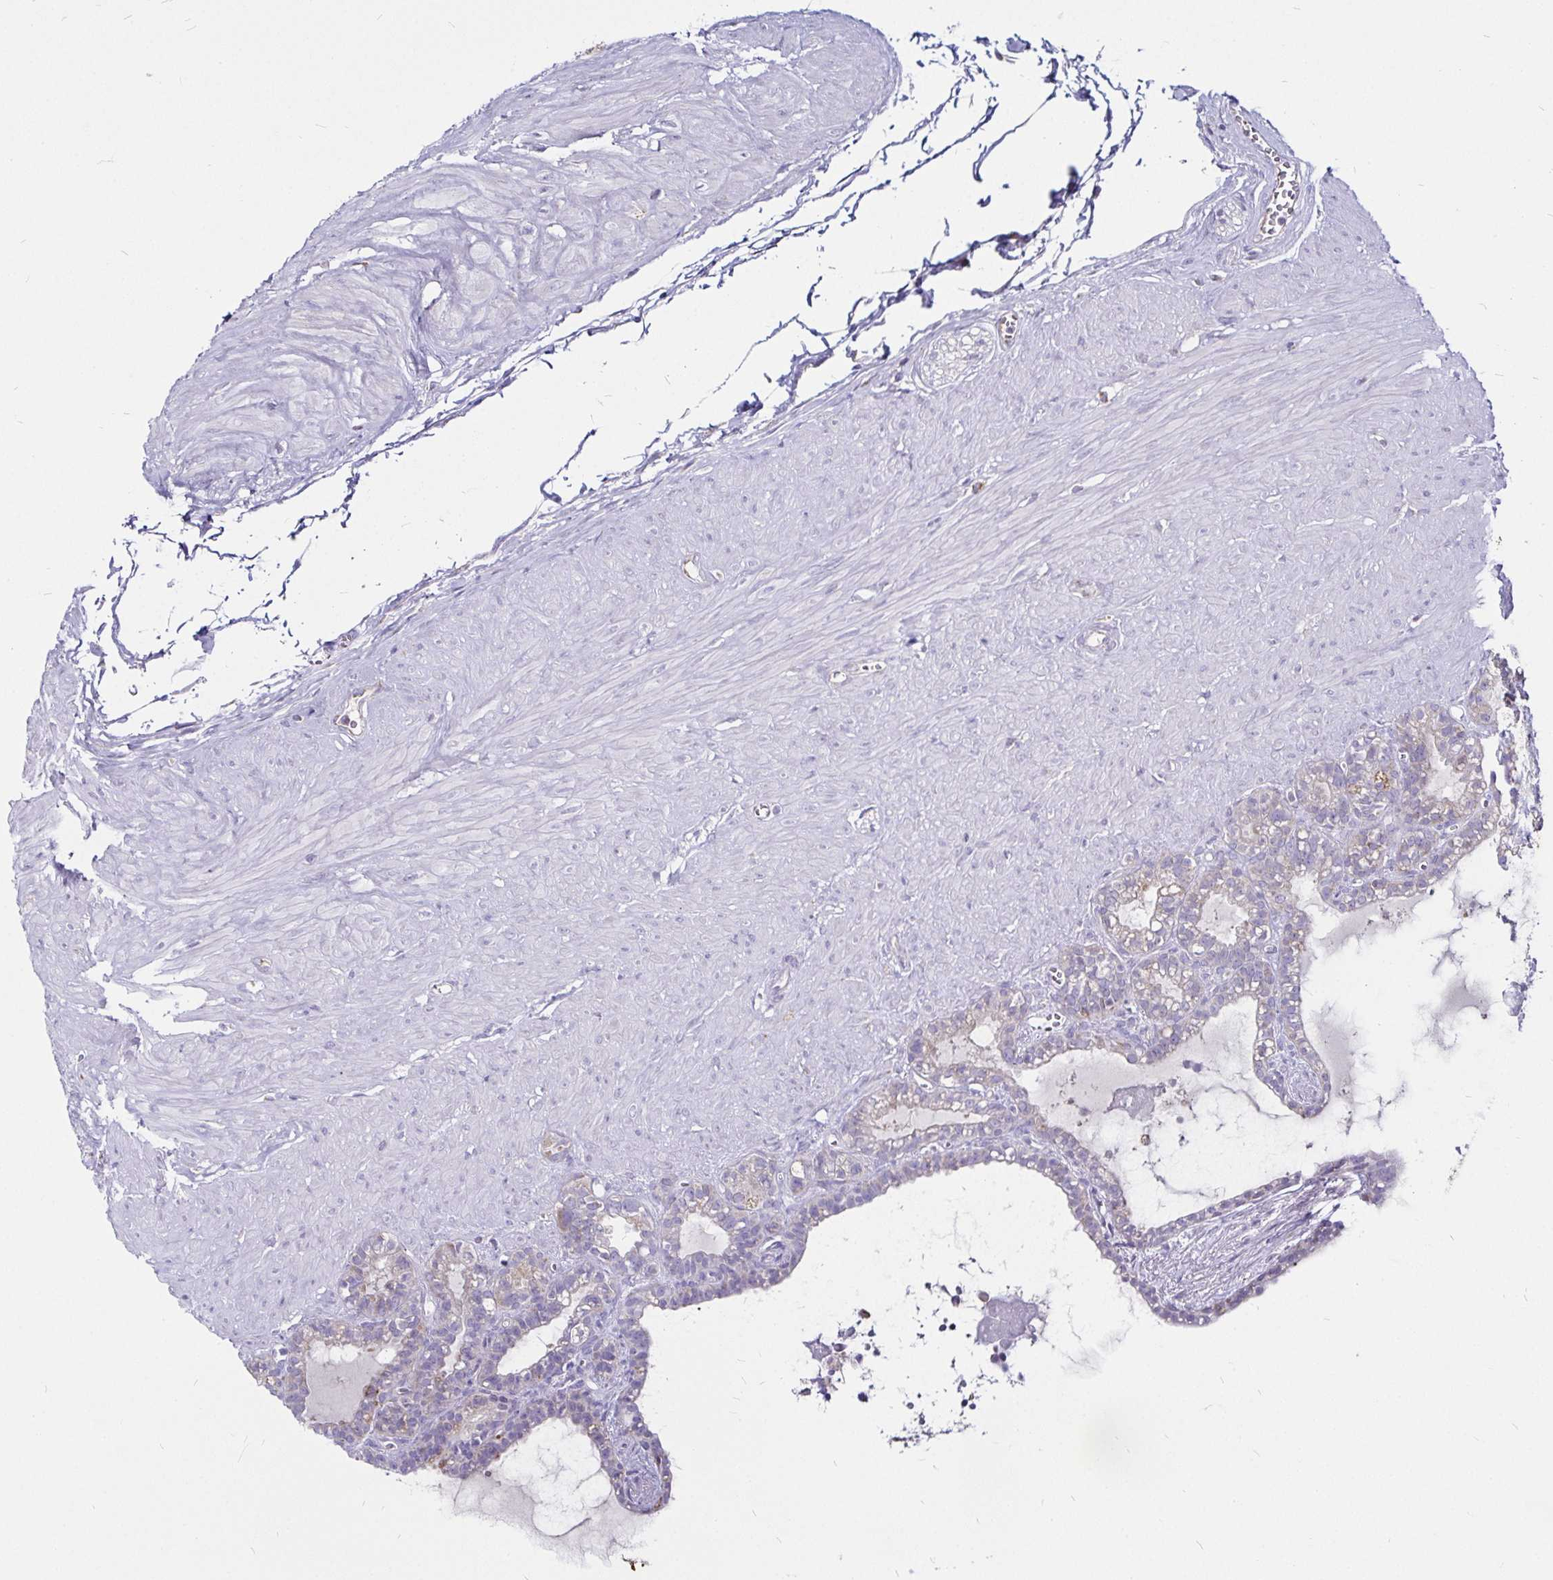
{"staining": {"intensity": "weak", "quantity": "<25%", "location": "cytoplasmic/membranous"}, "tissue": "seminal vesicle", "cell_type": "Glandular cells", "image_type": "normal", "snomed": [{"axis": "morphology", "description": "Normal tissue, NOS"}, {"axis": "topography", "description": "Seminal veicle"}], "caption": "This micrograph is of normal seminal vesicle stained with immunohistochemistry (IHC) to label a protein in brown with the nuclei are counter-stained blue. There is no expression in glandular cells. Nuclei are stained in blue.", "gene": "PGAM2", "patient": {"sex": "male", "age": 76}}